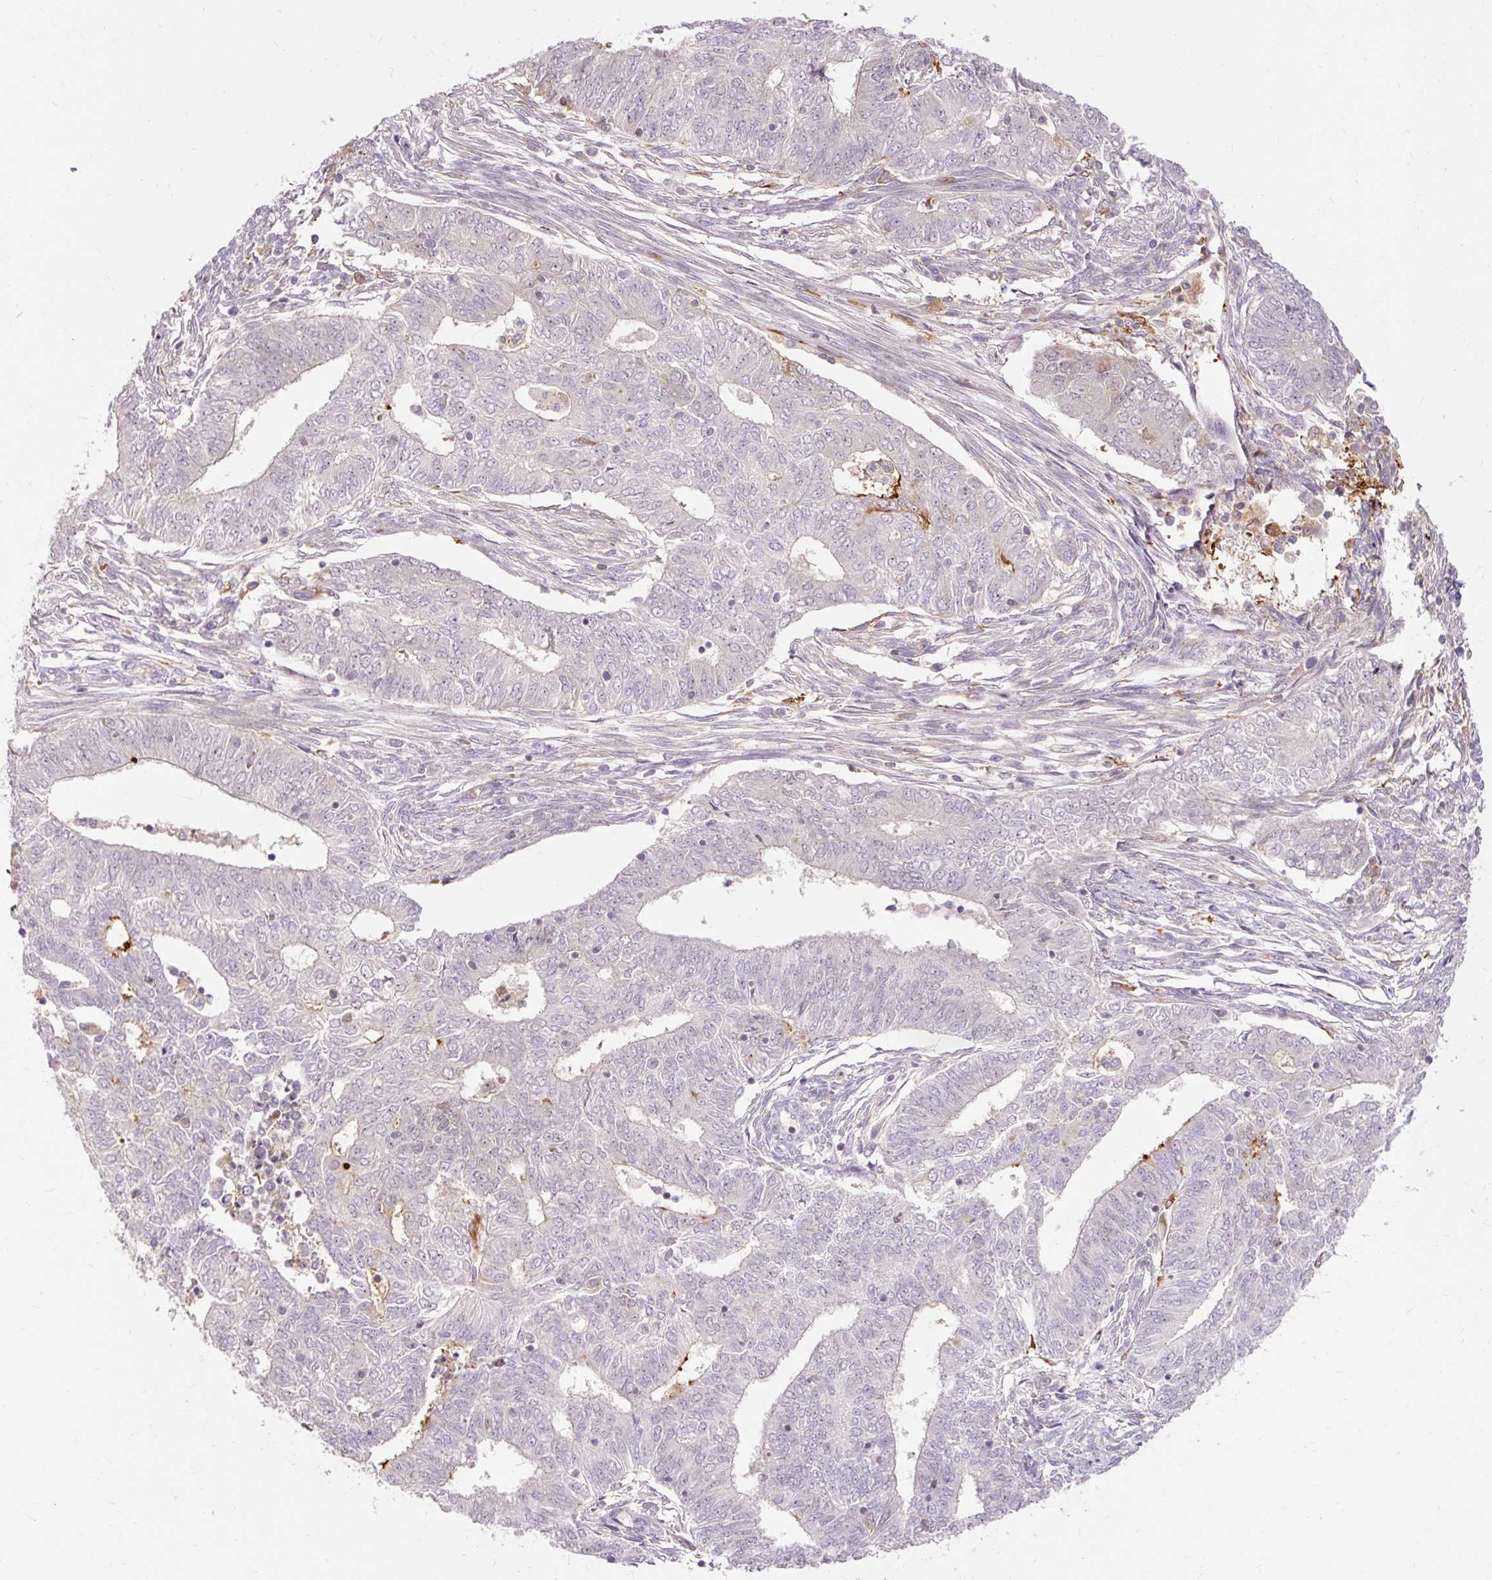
{"staining": {"intensity": "negative", "quantity": "none", "location": "none"}, "tissue": "endometrial cancer", "cell_type": "Tumor cells", "image_type": "cancer", "snomed": [{"axis": "morphology", "description": "Adenocarcinoma, NOS"}, {"axis": "topography", "description": "Endometrium"}], "caption": "Human endometrial cancer stained for a protein using immunohistochemistry (IHC) exhibits no expression in tumor cells.", "gene": "CEBPZ", "patient": {"sex": "female", "age": 62}}